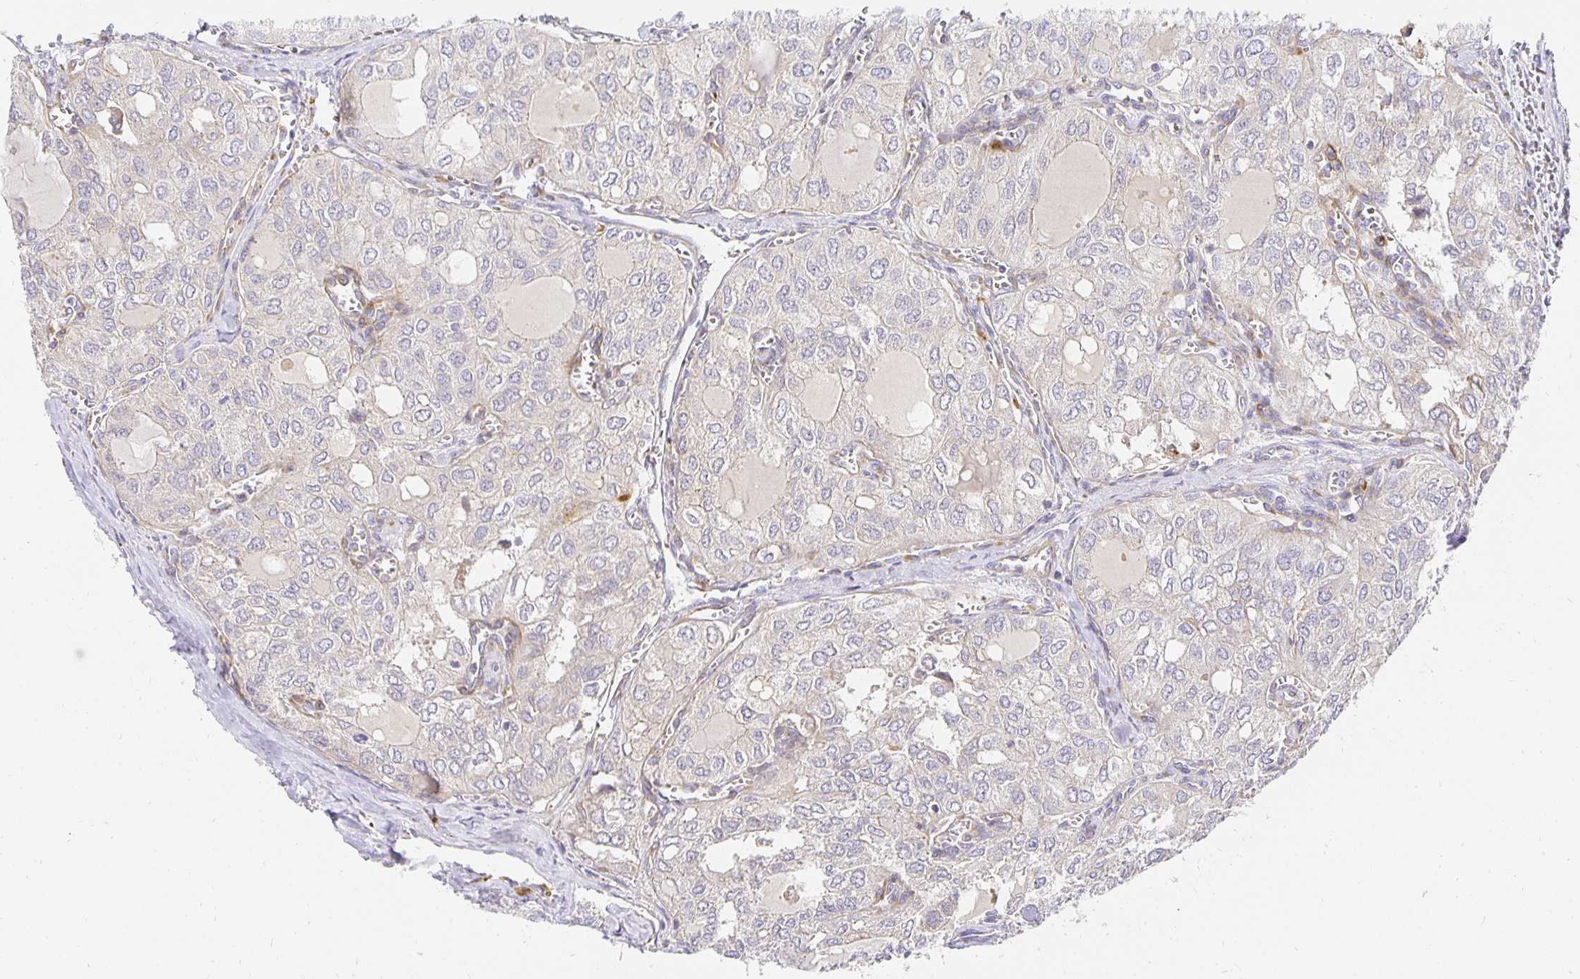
{"staining": {"intensity": "negative", "quantity": "none", "location": "none"}, "tissue": "thyroid cancer", "cell_type": "Tumor cells", "image_type": "cancer", "snomed": [{"axis": "morphology", "description": "Follicular adenoma carcinoma, NOS"}, {"axis": "topography", "description": "Thyroid gland"}], "caption": "Follicular adenoma carcinoma (thyroid) was stained to show a protein in brown. There is no significant staining in tumor cells. (DAB (3,3'-diaminobenzidine) immunohistochemistry (IHC) visualized using brightfield microscopy, high magnification).", "gene": "PLOD1", "patient": {"sex": "male", "age": 75}}